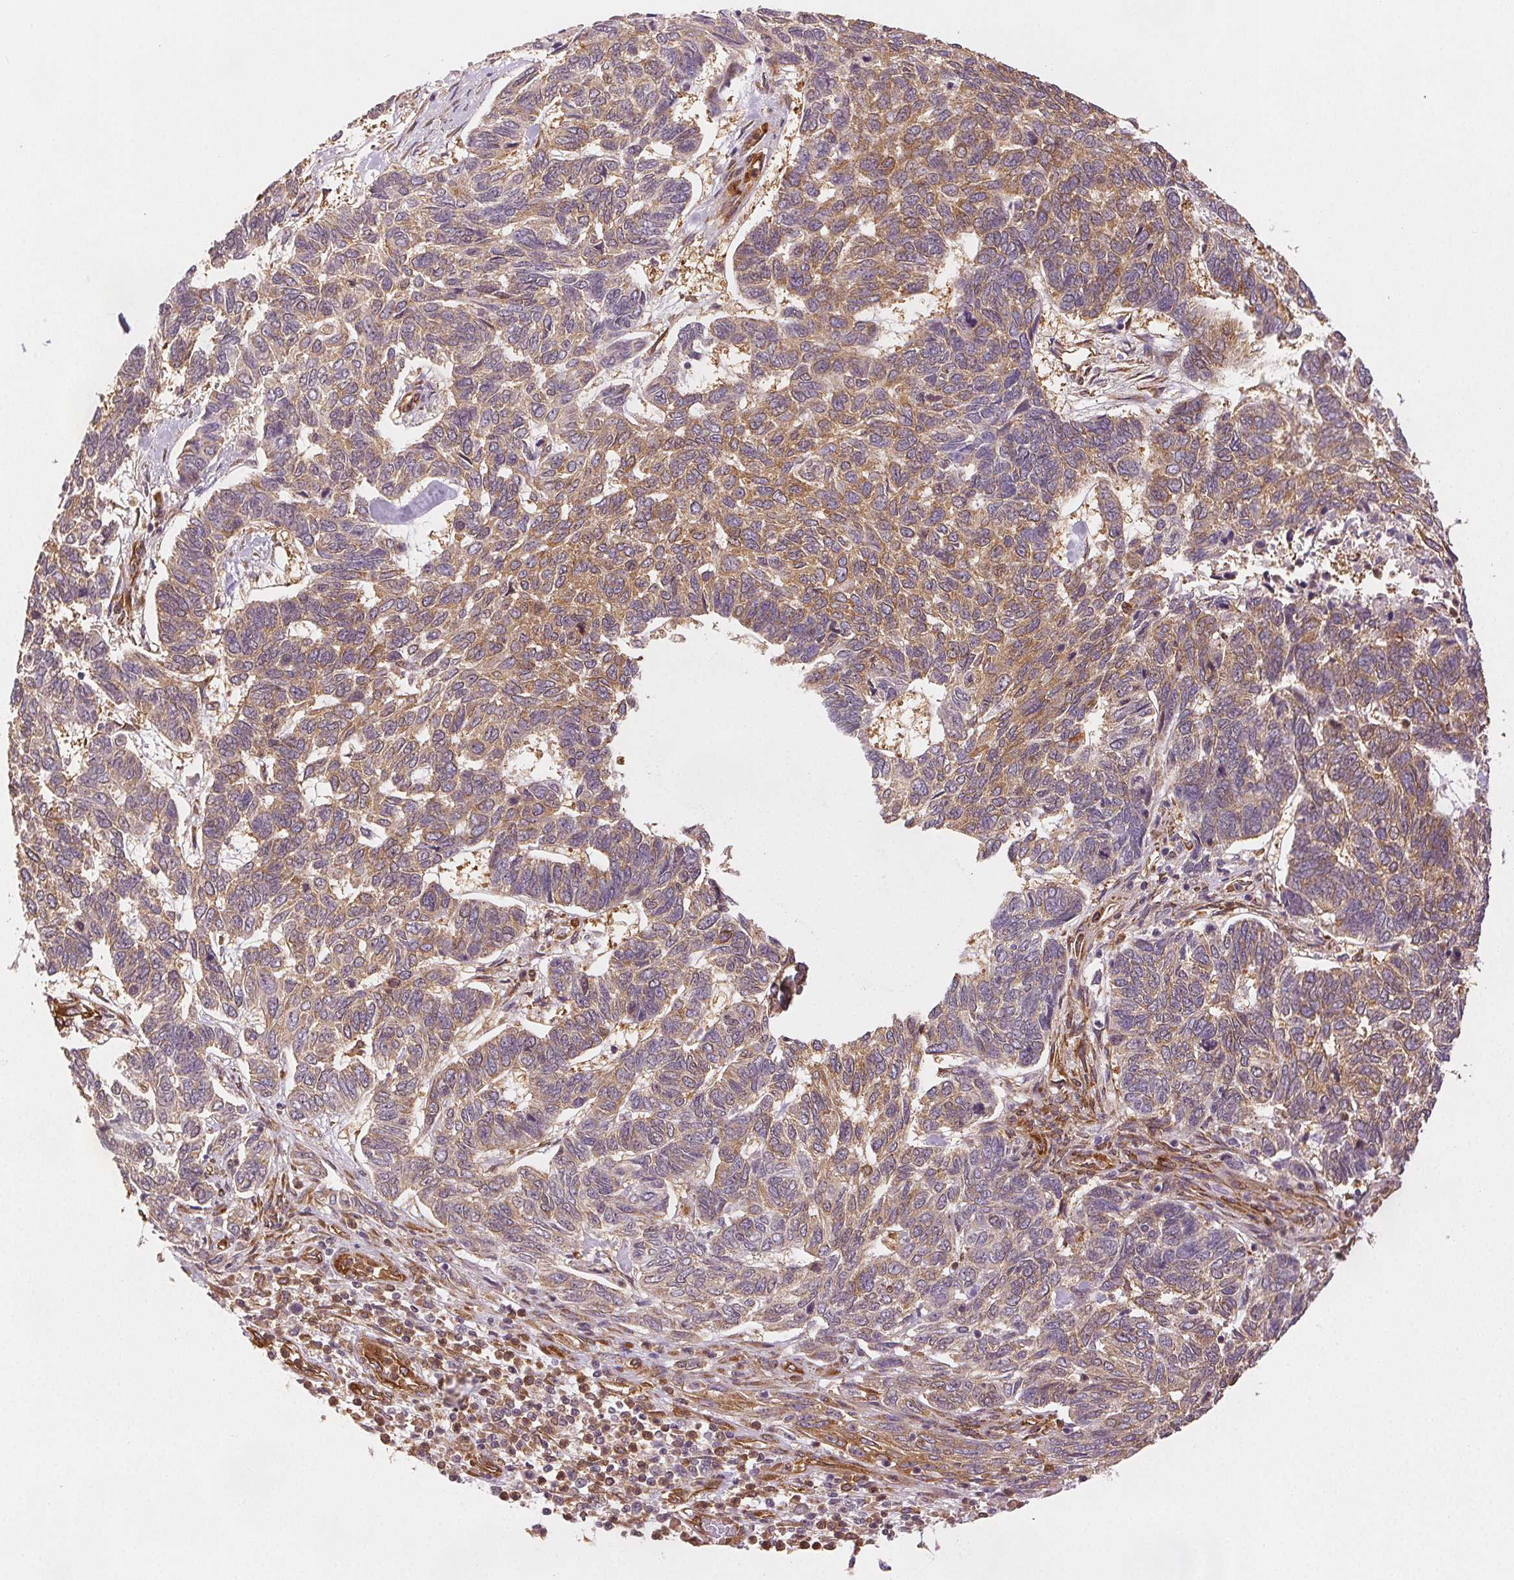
{"staining": {"intensity": "weak", "quantity": ">75%", "location": "cytoplasmic/membranous"}, "tissue": "skin cancer", "cell_type": "Tumor cells", "image_type": "cancer", "snomed": [{"axis": "morphology", "description": "Basal cell carcinoma"}, {"axis": "topography", "description": "Skin"}], "caption": "Tumor cells demonstrate weak cytoplasmic/membranous positivity in about >75% of cells in skin cancer (basal cell carcinoma).", "gene": "DIAPH2", "patient": {"sex": "female", "age": 65}}